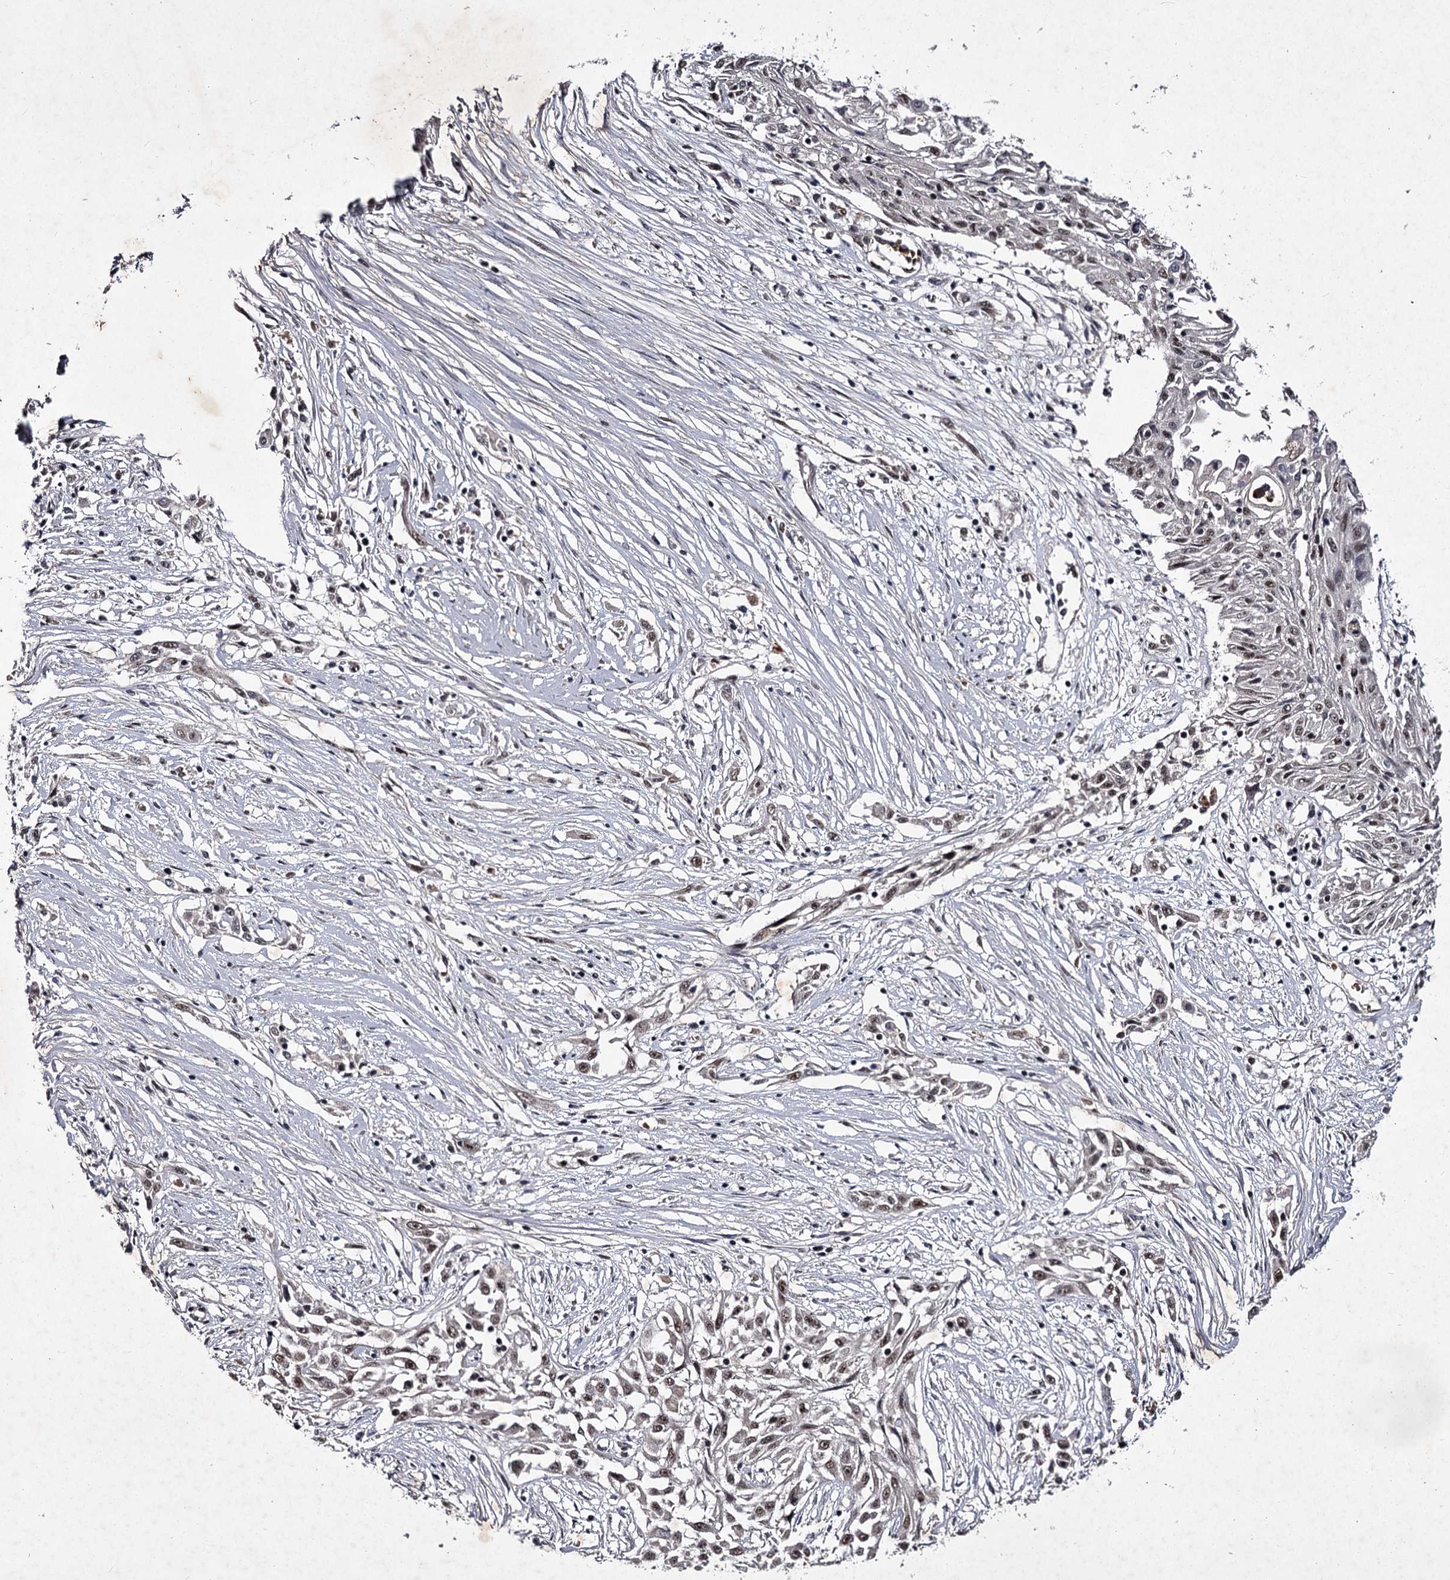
{"staining": {"intensity": "weak", "quantity": "<25%", "location": "nuclear"}, "tissue": "skin cancer", "cell_type": "Tumor cells", "image_type": "cancer", "snomed": [{"axis": "morphology", "description": "Squamous cell carcinoma, NOS"}, {"axis": "morphology", "description": "Squamous cell carcinoma, metastatic, NOS"}, {"axis": "topography", "description": "Skin"}, {"axis": "topography", "description": "Lymph node"}], "caption": "DAB immunohistochemical staining of human skin cancer exhibits no significant positivity in tumor cells.", "gene": "RNF44", "patient": {"sex": "male", "age": 75}}